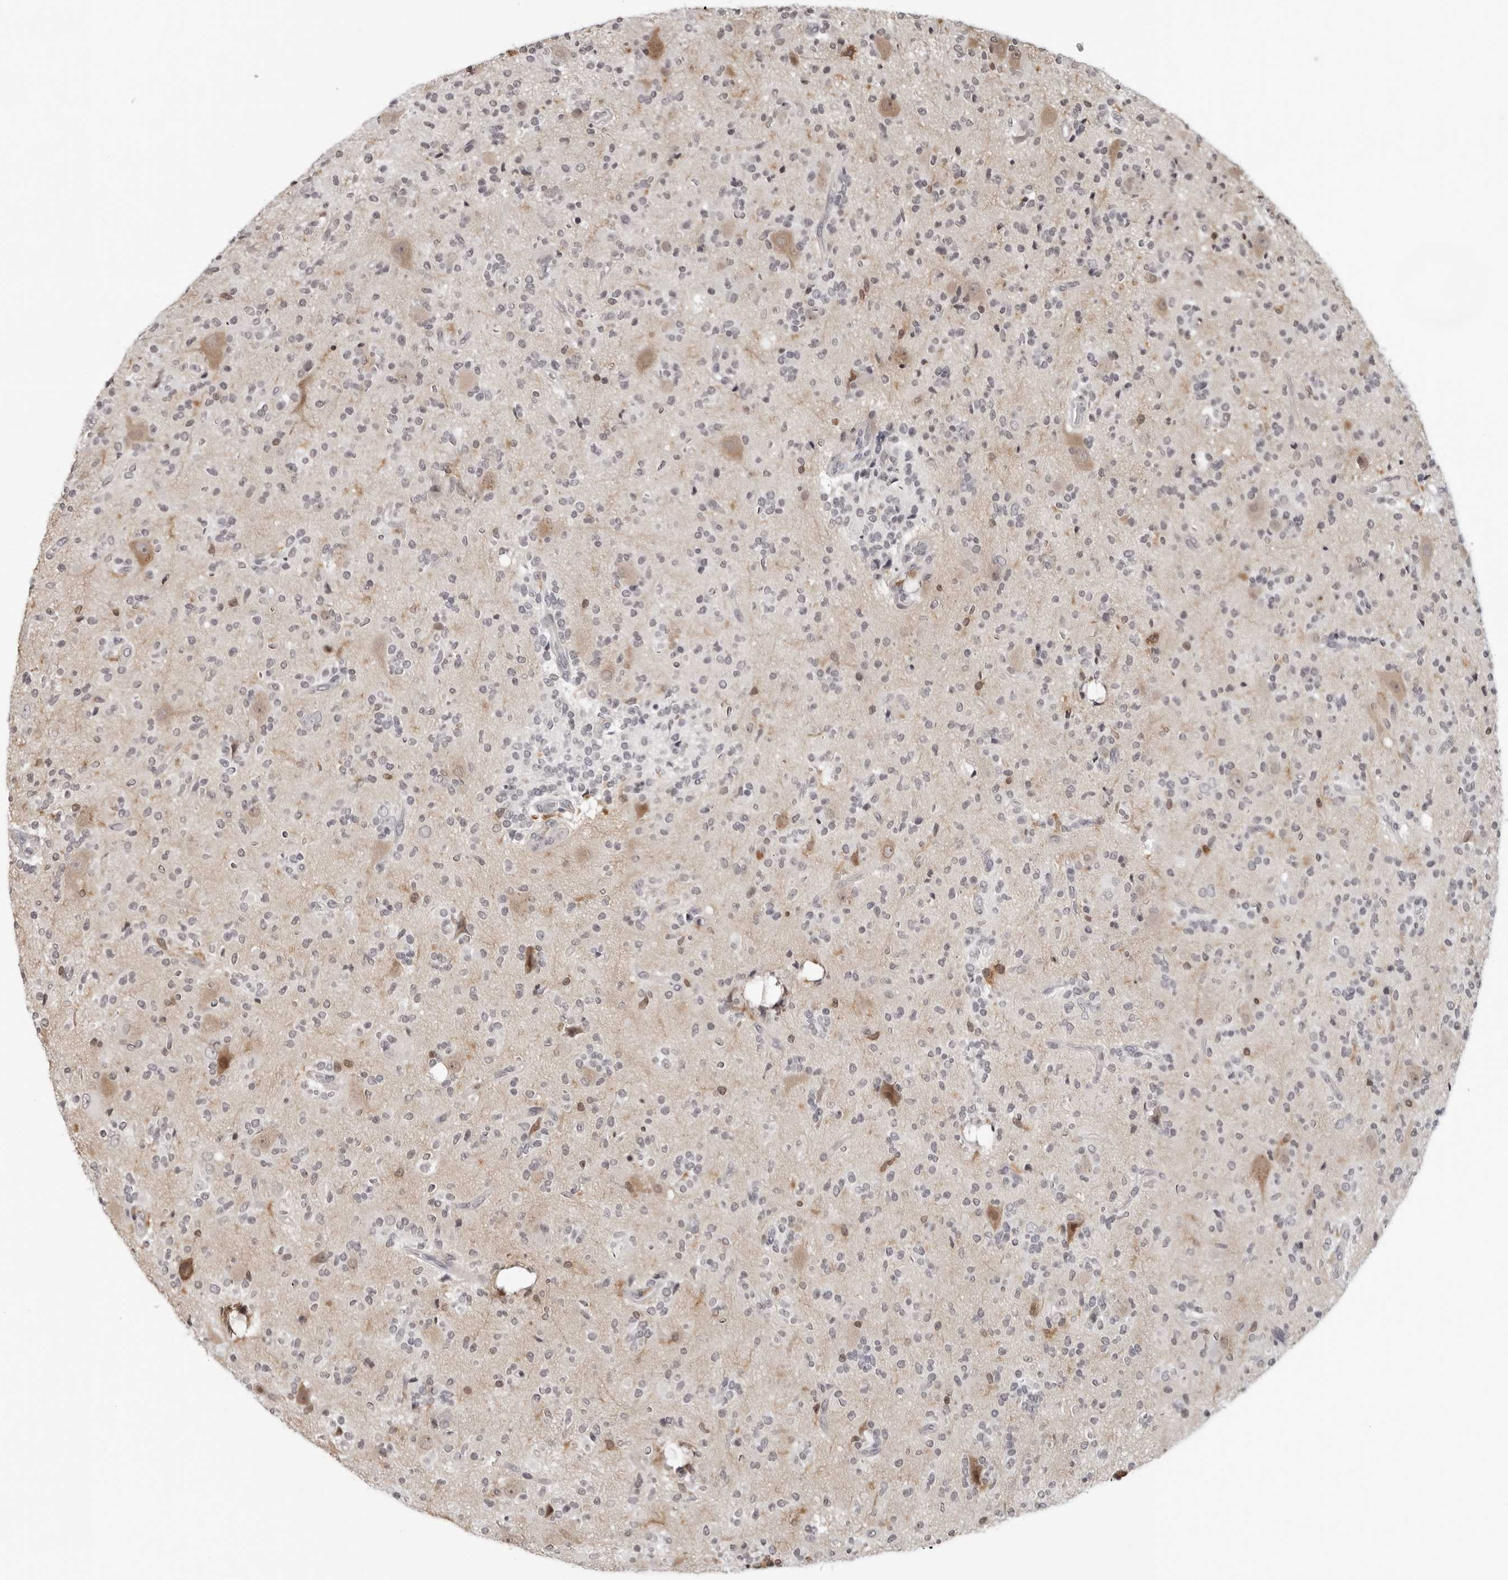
{"staining": {"intensity": "negative", "quantity": "none", "location": "none"}, "tissue": "glioma", "cell_type": "Tumor cells", "image_type": "cancer", "snomed": [{"axis": "morphology", "description": "Glioma, malignant, High grade"}, {"axis": "topography", "description": "Brain"}], "caption": "This is an IHC micrograph of glioma. There is no expression in tumor cells.", "gene": "HSPH1", "patient": {"sex": "male", "age": 34}}